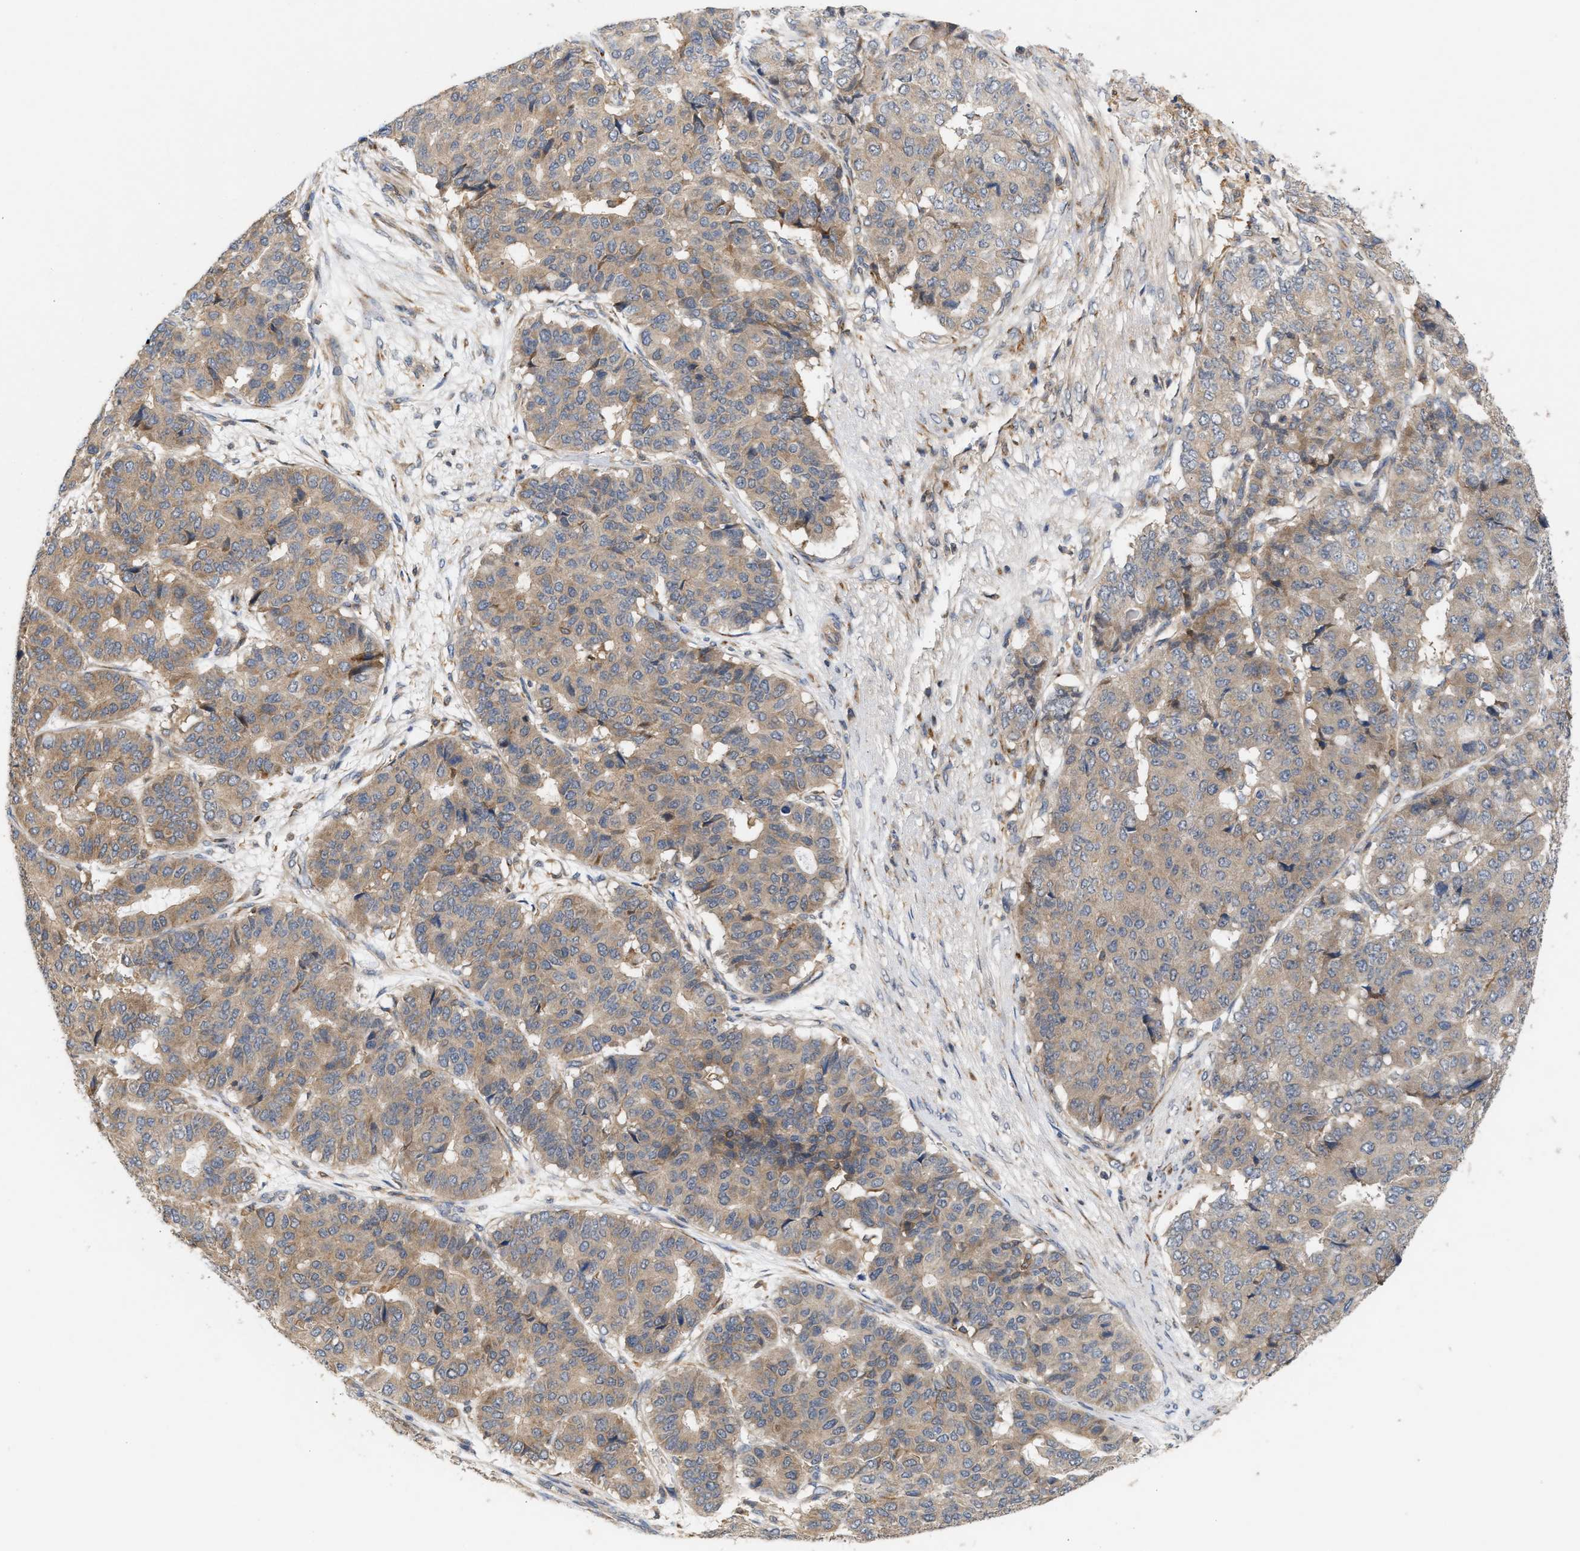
{"staining": {"intensity": "weak", "quantity": ">75%", "location": "cytoplasmic/membranous"}, "tissue": "pancreatic cancer", "cell_type": "Tumor cells", "image_type": "cancer", "snomed": [{"axis": "morphology", "description": "Adenocarcinoma, NOS"}, {"axis": "topography", "description": "Pancreas"}], "caption": "High-power microscopy captured an IHC image of pancreatic cancer, revealing weak cytoplasmic/membranous staining in approximately >75% of tumor cells. The protein is shown in brown color, while the nuclei are stained blue.", "gene": "DBNL", "patient": {"sex": "male", "age": 50}}